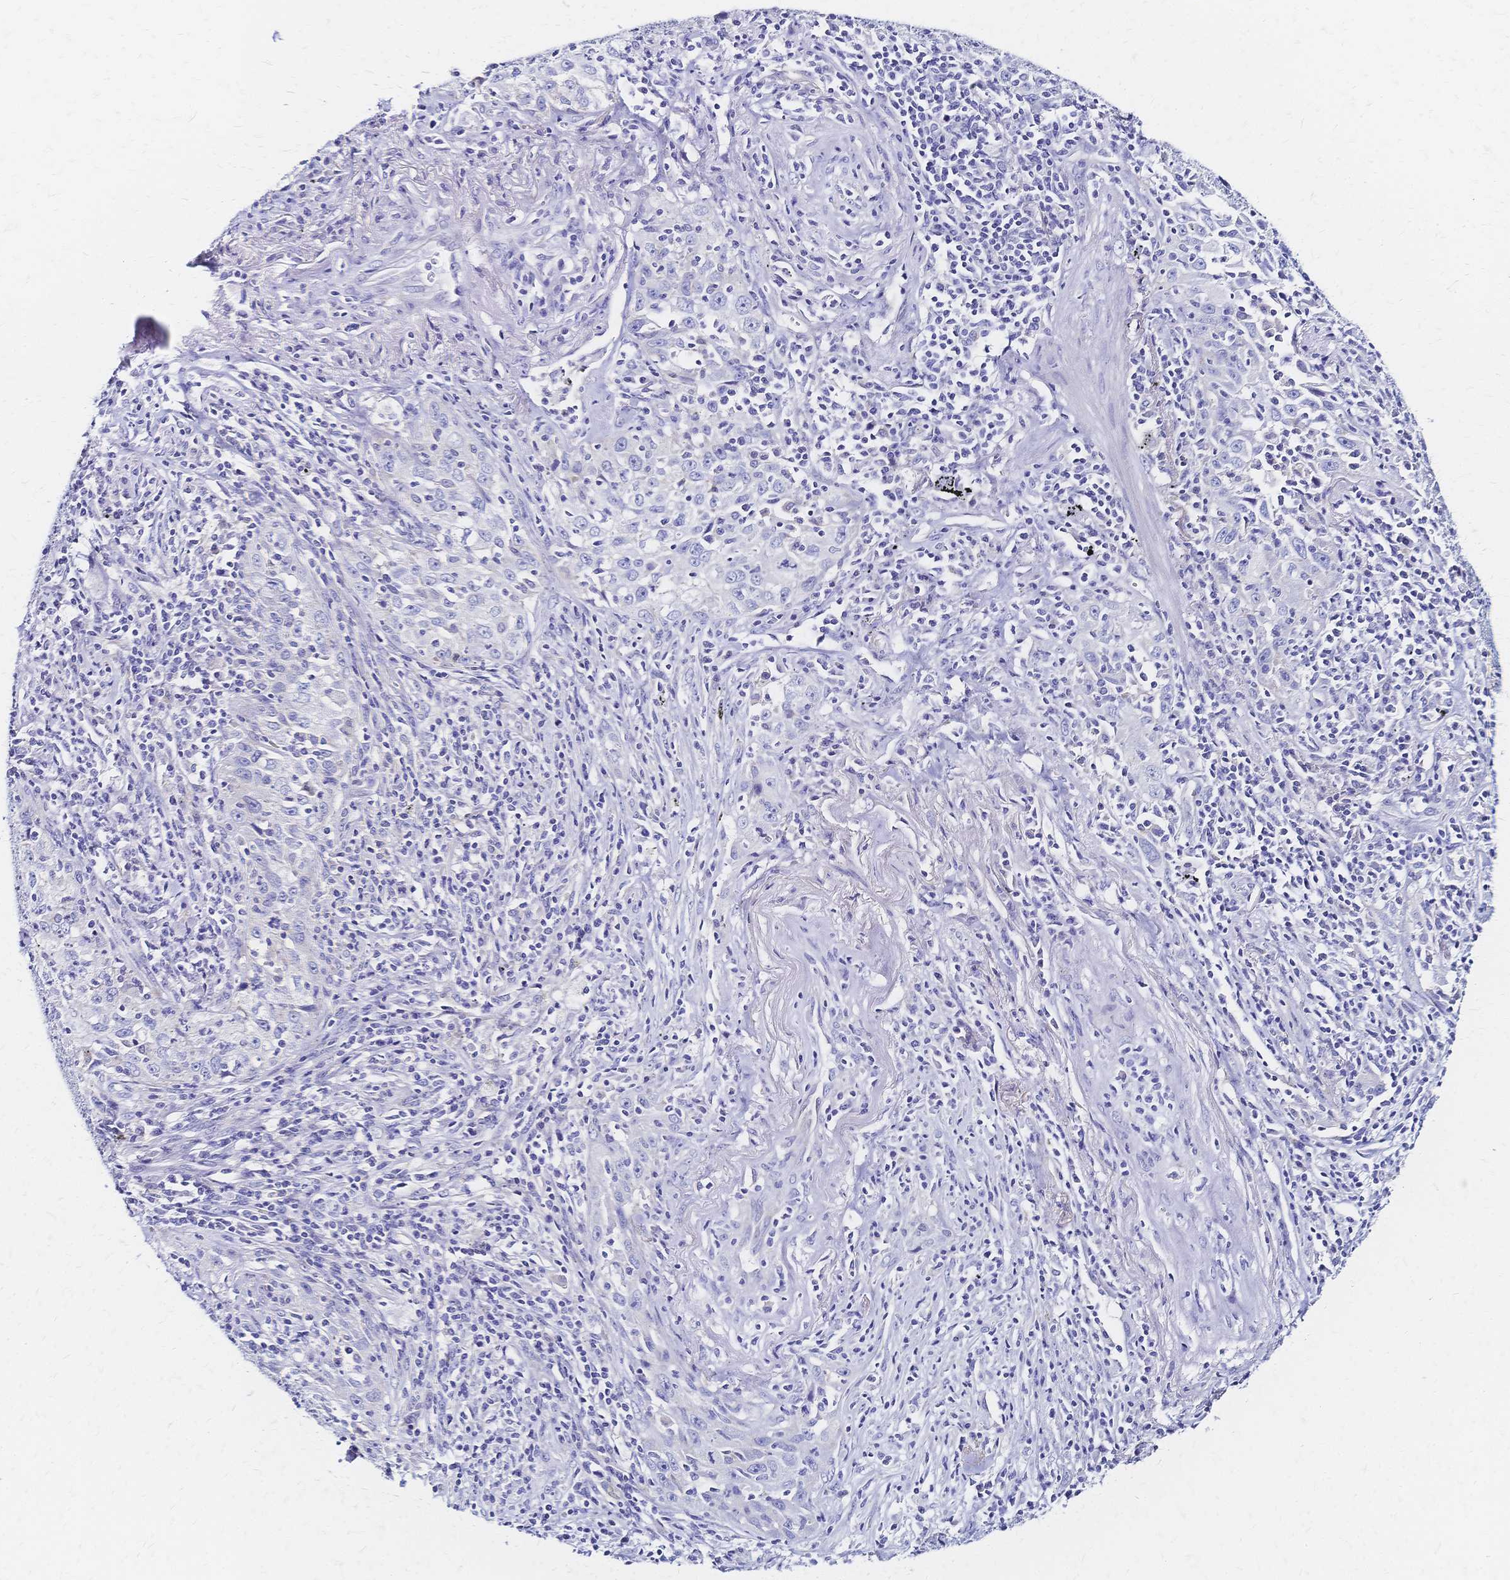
{"staining": {"intensity": "negative", "quantity": "none", "location": "none"}, "tissue": "lung cancer", "cell_type": "Tumor cells", "image_type": "cancer", "snomed": [{"axis": "morphology", "description": "Squamous cell carcinoma, NOS"}, {"axis": "topography", "description": "Lung"}], "caption": "Immunohistochemistry of human lung squamous cell carcinoma exhibits no staining in tumor cells.", "gene": "SLC5A1", "patient": {"sex": "male", "age": 71}}